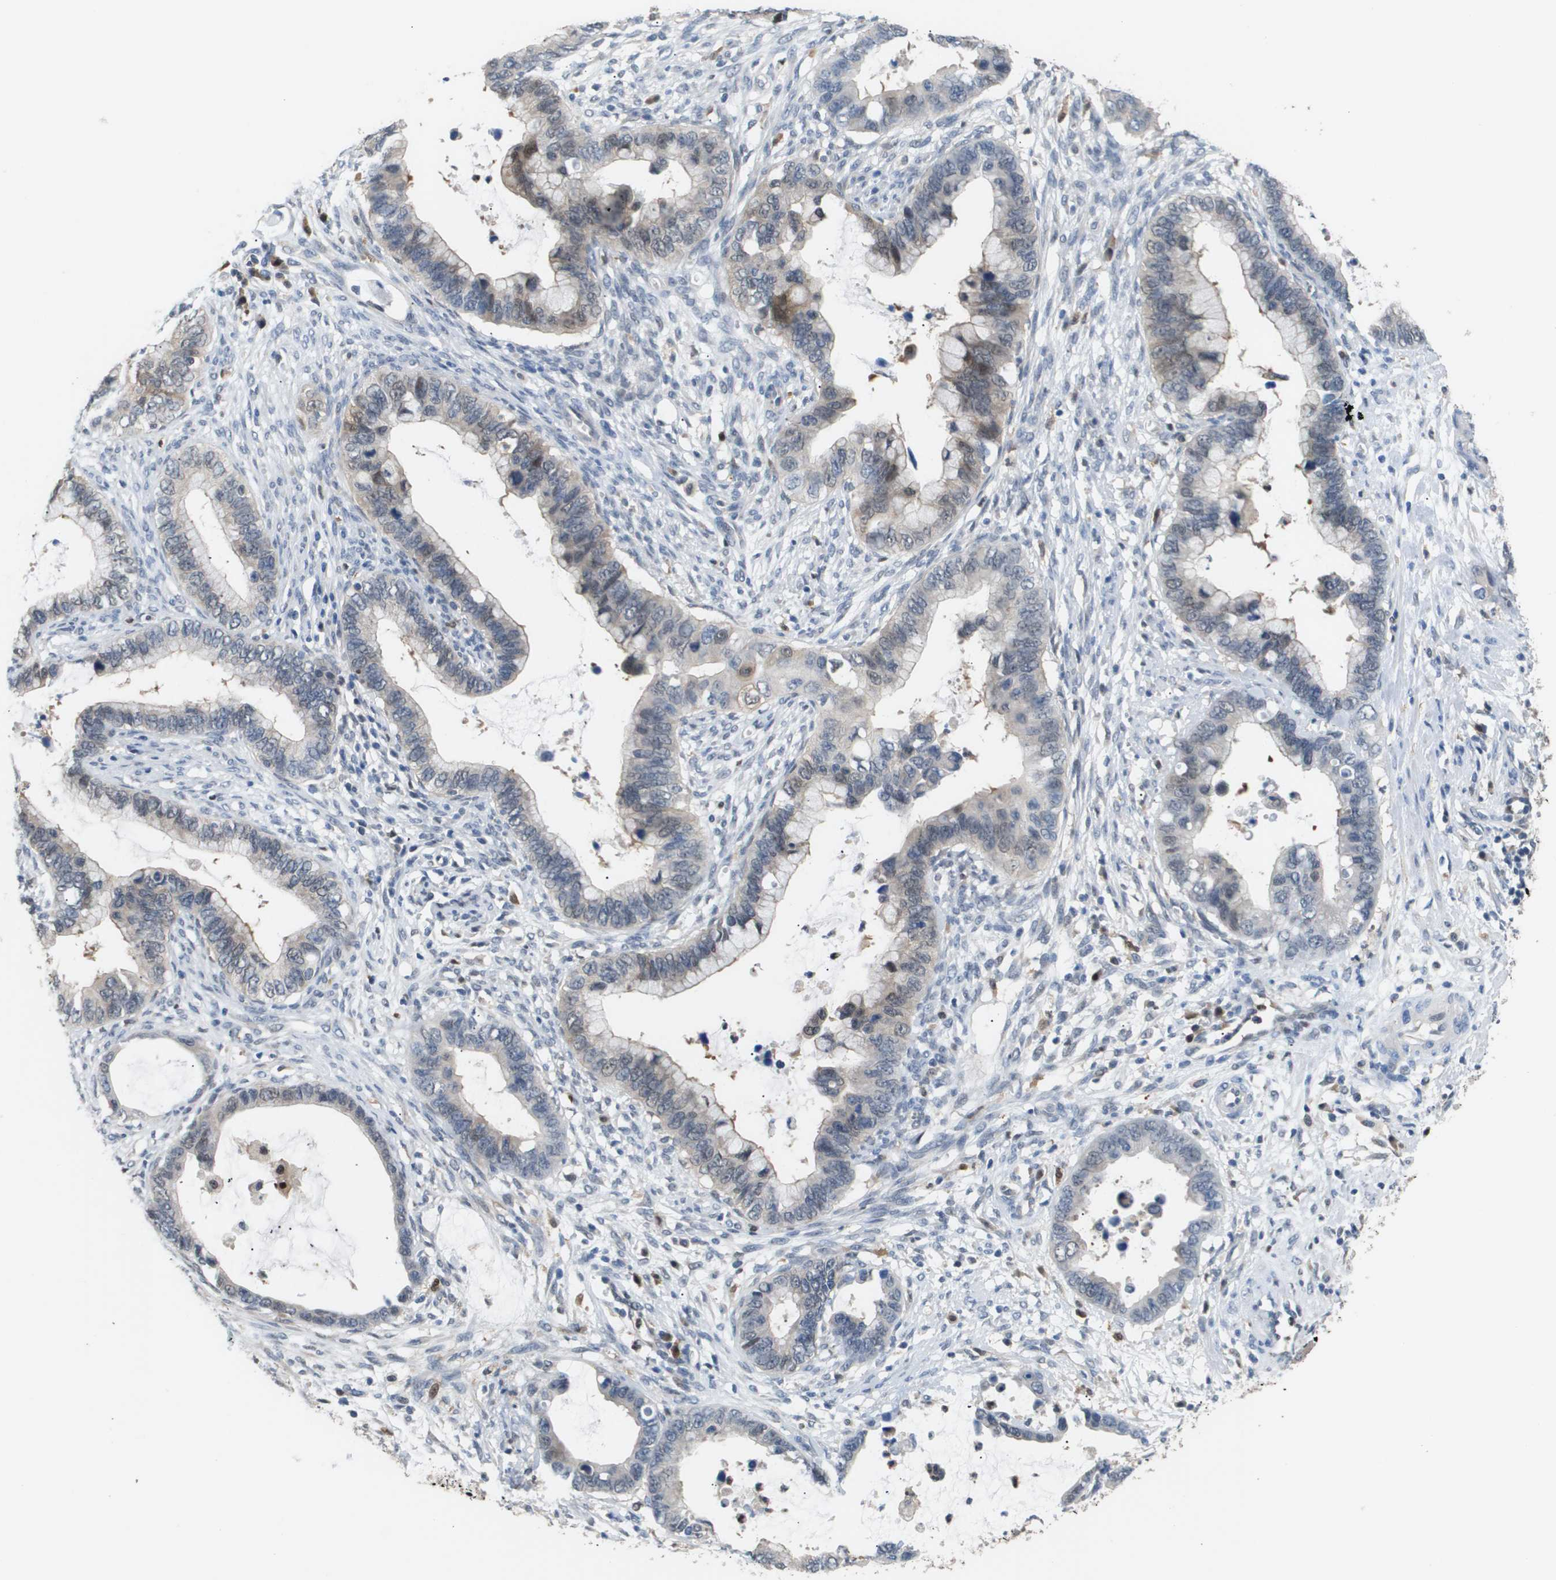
{"staining": {"intensity": "weak", "quantity": "<25%", "location": "cytoplasmic/membranous"}, "tissue": "cervical cancer", "cell_type": "Tumor cells", "image_type": "cancer", "snomed": [{"axis": "morphology", "description": "Adenocarcinoma, NOS"}, {"axis": "topography", "description": "Cervix"}], "caption": "Photomicrograph shows no significant protein expression in tumor cells of cervical adenocarcinoma.", "gene": "AKR1A1", "patient": {"sex": "female", "age": 44}}